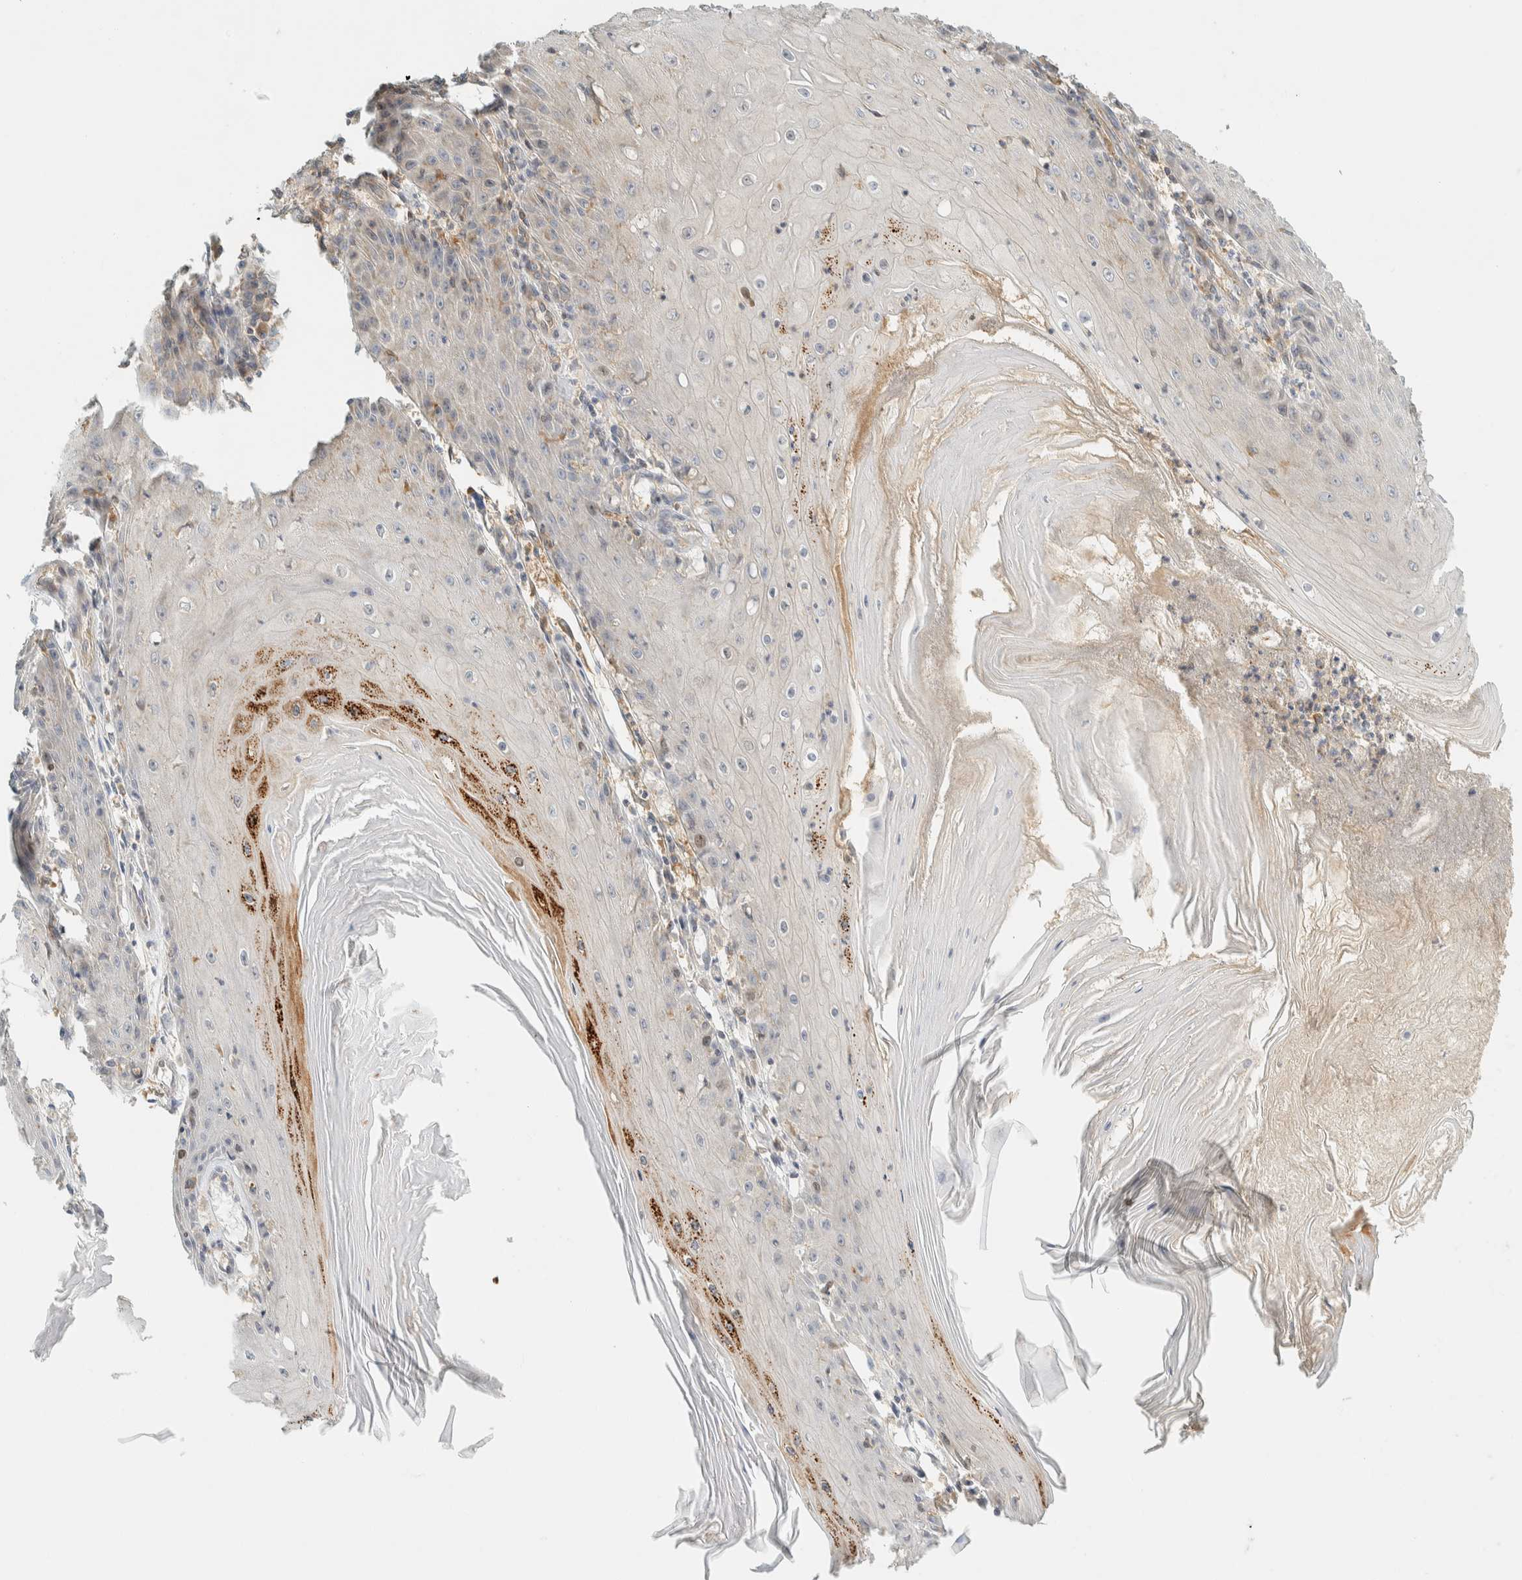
{"staining": {"intensity": "negative", "quantity": "none", "location": "none"}, "tissue": "skin cancer", "cell_type": "Tumor cells", "image_type": "cancer", "snomed": [{"axis": "morphology", "description": "Squamous cell carcinoma, NOS"}, {"axis": "topography", "description": "Skin"}], "caption": "Skin squamous cell carcinoma stained for a protein using IHC demonstrates no staining tumor cells.", "gene": "ARFGEF1", "patient": {"sex": "female", "age": 73}}